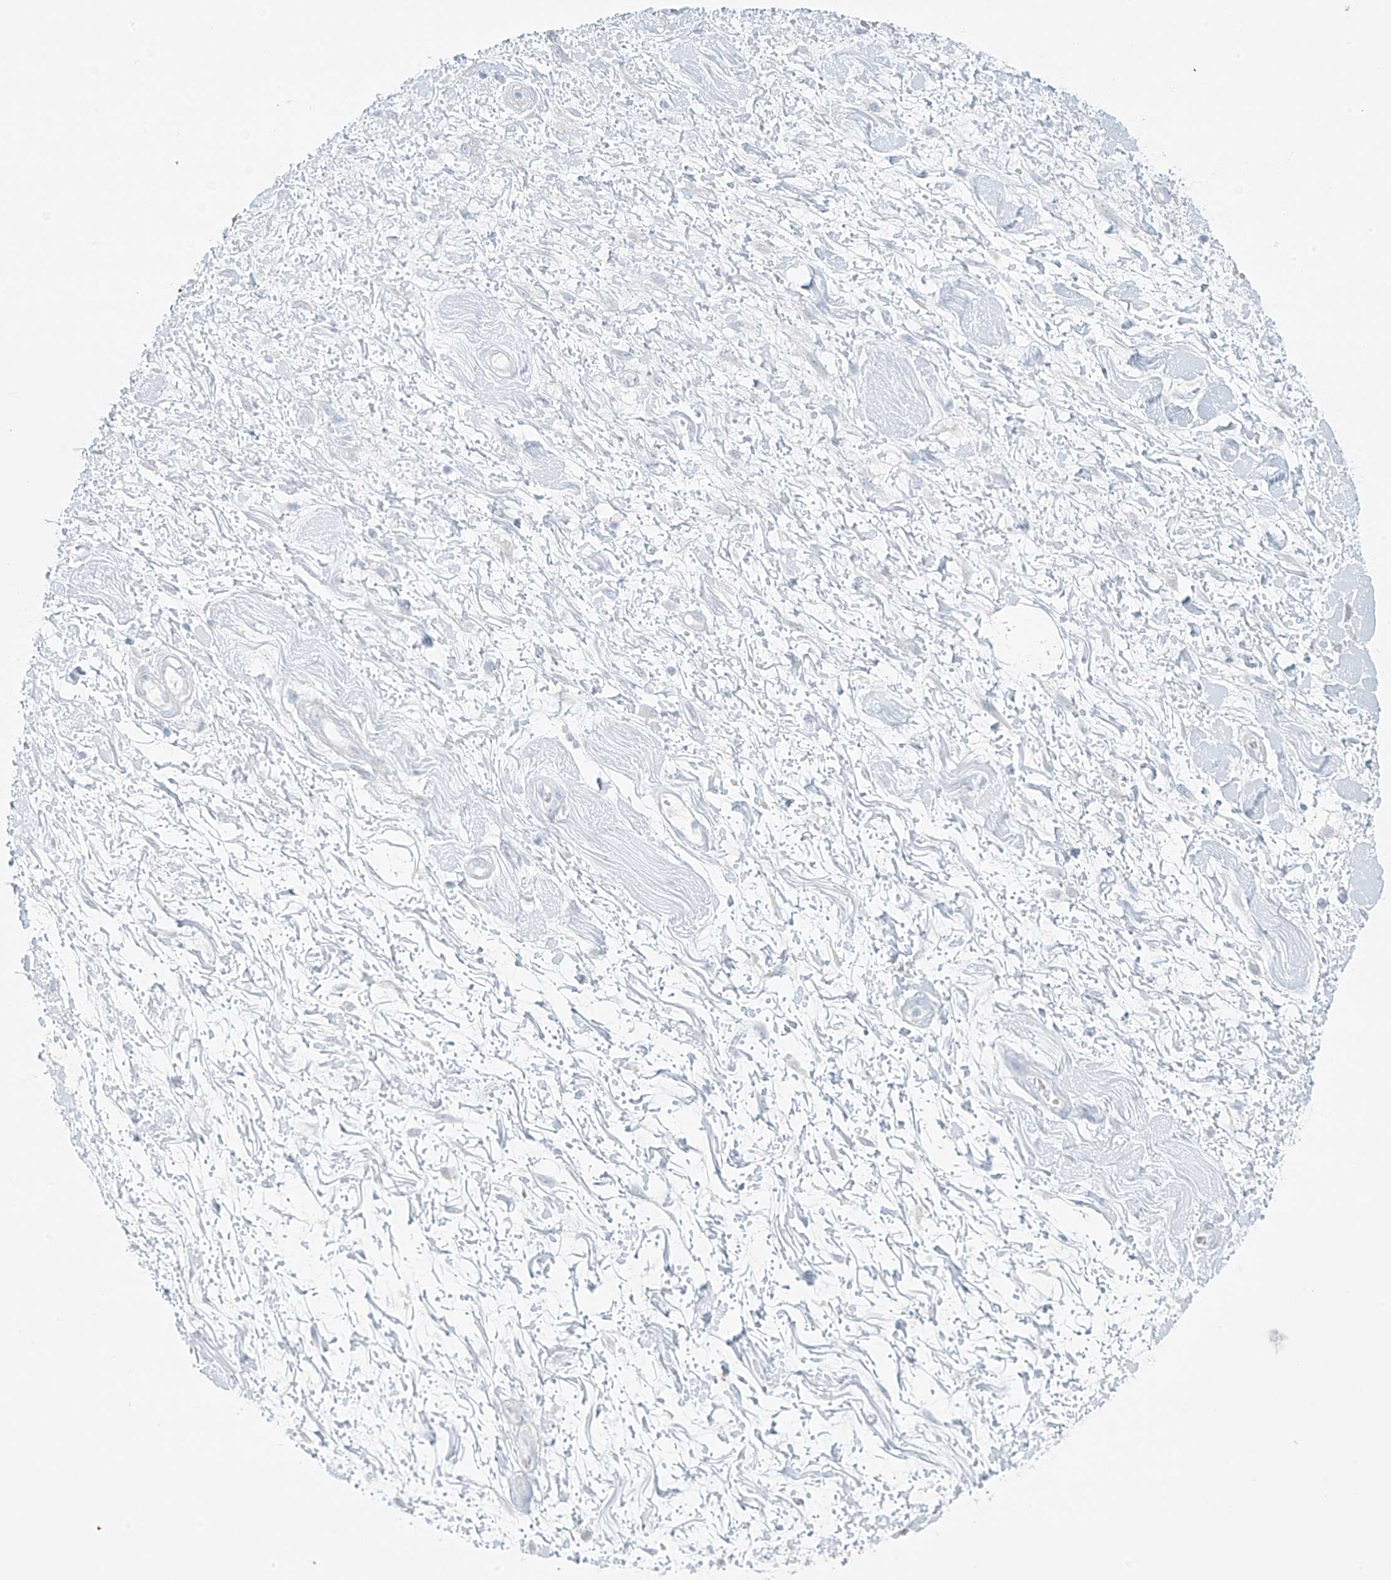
{"staining": {"intensity": "negative", "quantity": "none", "location": "none"}, "tissue": "soft tissue", "cell_type": "Chondrocytes", "image_type": "normal", "snomed": [{"axis": "morphology", "description": "Normal tissue, NOS"}, {"axis": "morphology", "description": "Adenocarcinoma, NOS"}, {"axis": "topography", "description": "Pancreas"}, {"axis": "topography", "description": "Peripheral nerve tissue"}], "caption": "A high-resolution histopathology image shows IHC staining of unremarkable soft tissue, which shows no significant expression in chondrocytes.", "gene": "SLC25A43", "patient": {"sex": "male", "age": 59}}